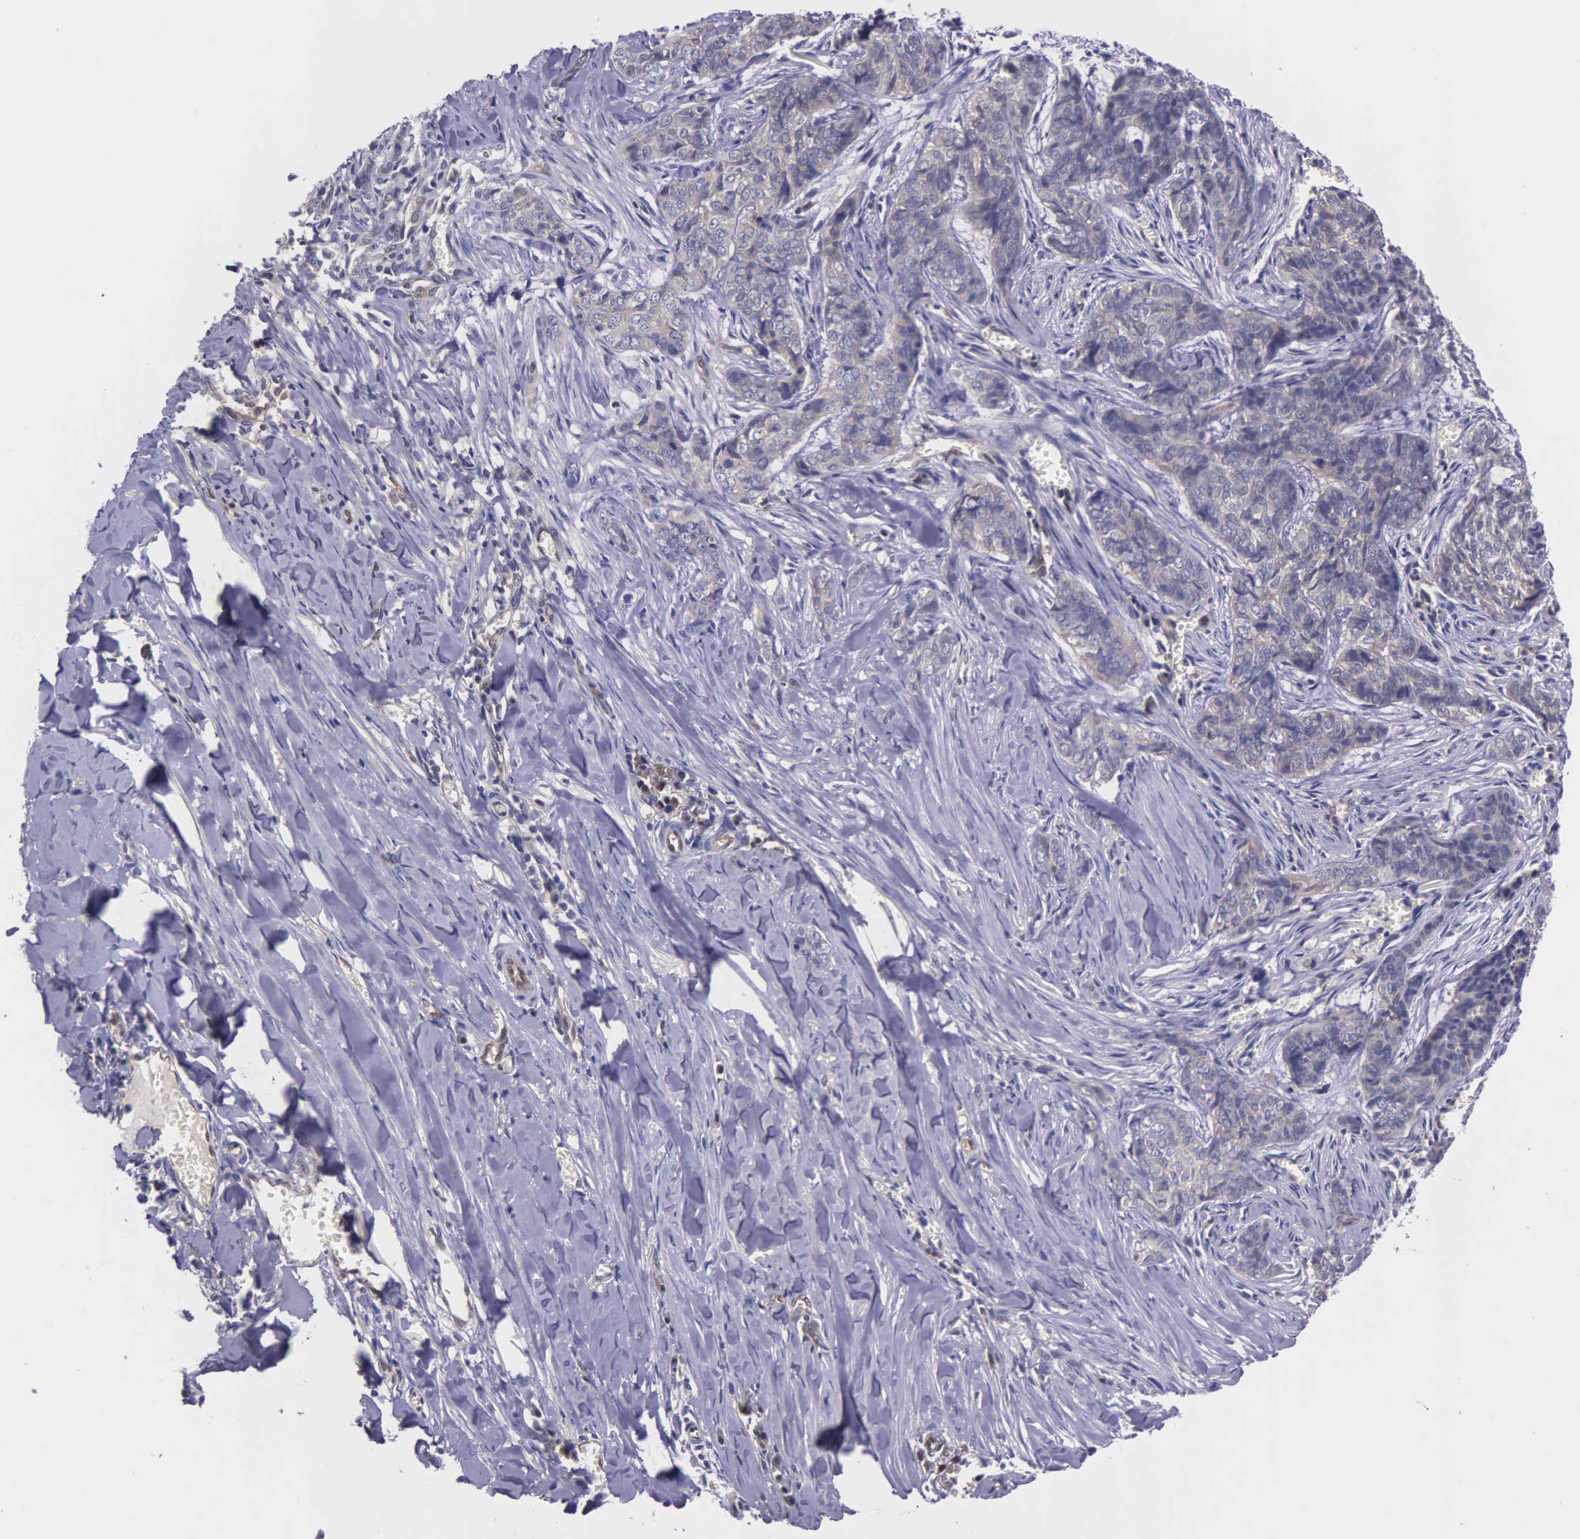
{"staining": {"intensity": "negative", "quantity": "none", "location": "none"}, "tissue": "skin cancer", "cell_type": "Tumor cells", "image_type": "cancer", "snomed": [{"axis": "morphology", "description": "Normal tissue, NOS"}, {"axis": "morphology", "description": "Basal cell carcinoma"}, {"axis": "topography", "description": "Skin"}], "caption": "This photomicrograph is of skin basal cell carcinoma stained with IHC to label a protein in brown with the nuclei are counter-stained blue. There is no positivity in tumor cells.", "gene": "GMPR2", "patient": {"sex": "female", "age": 65}}